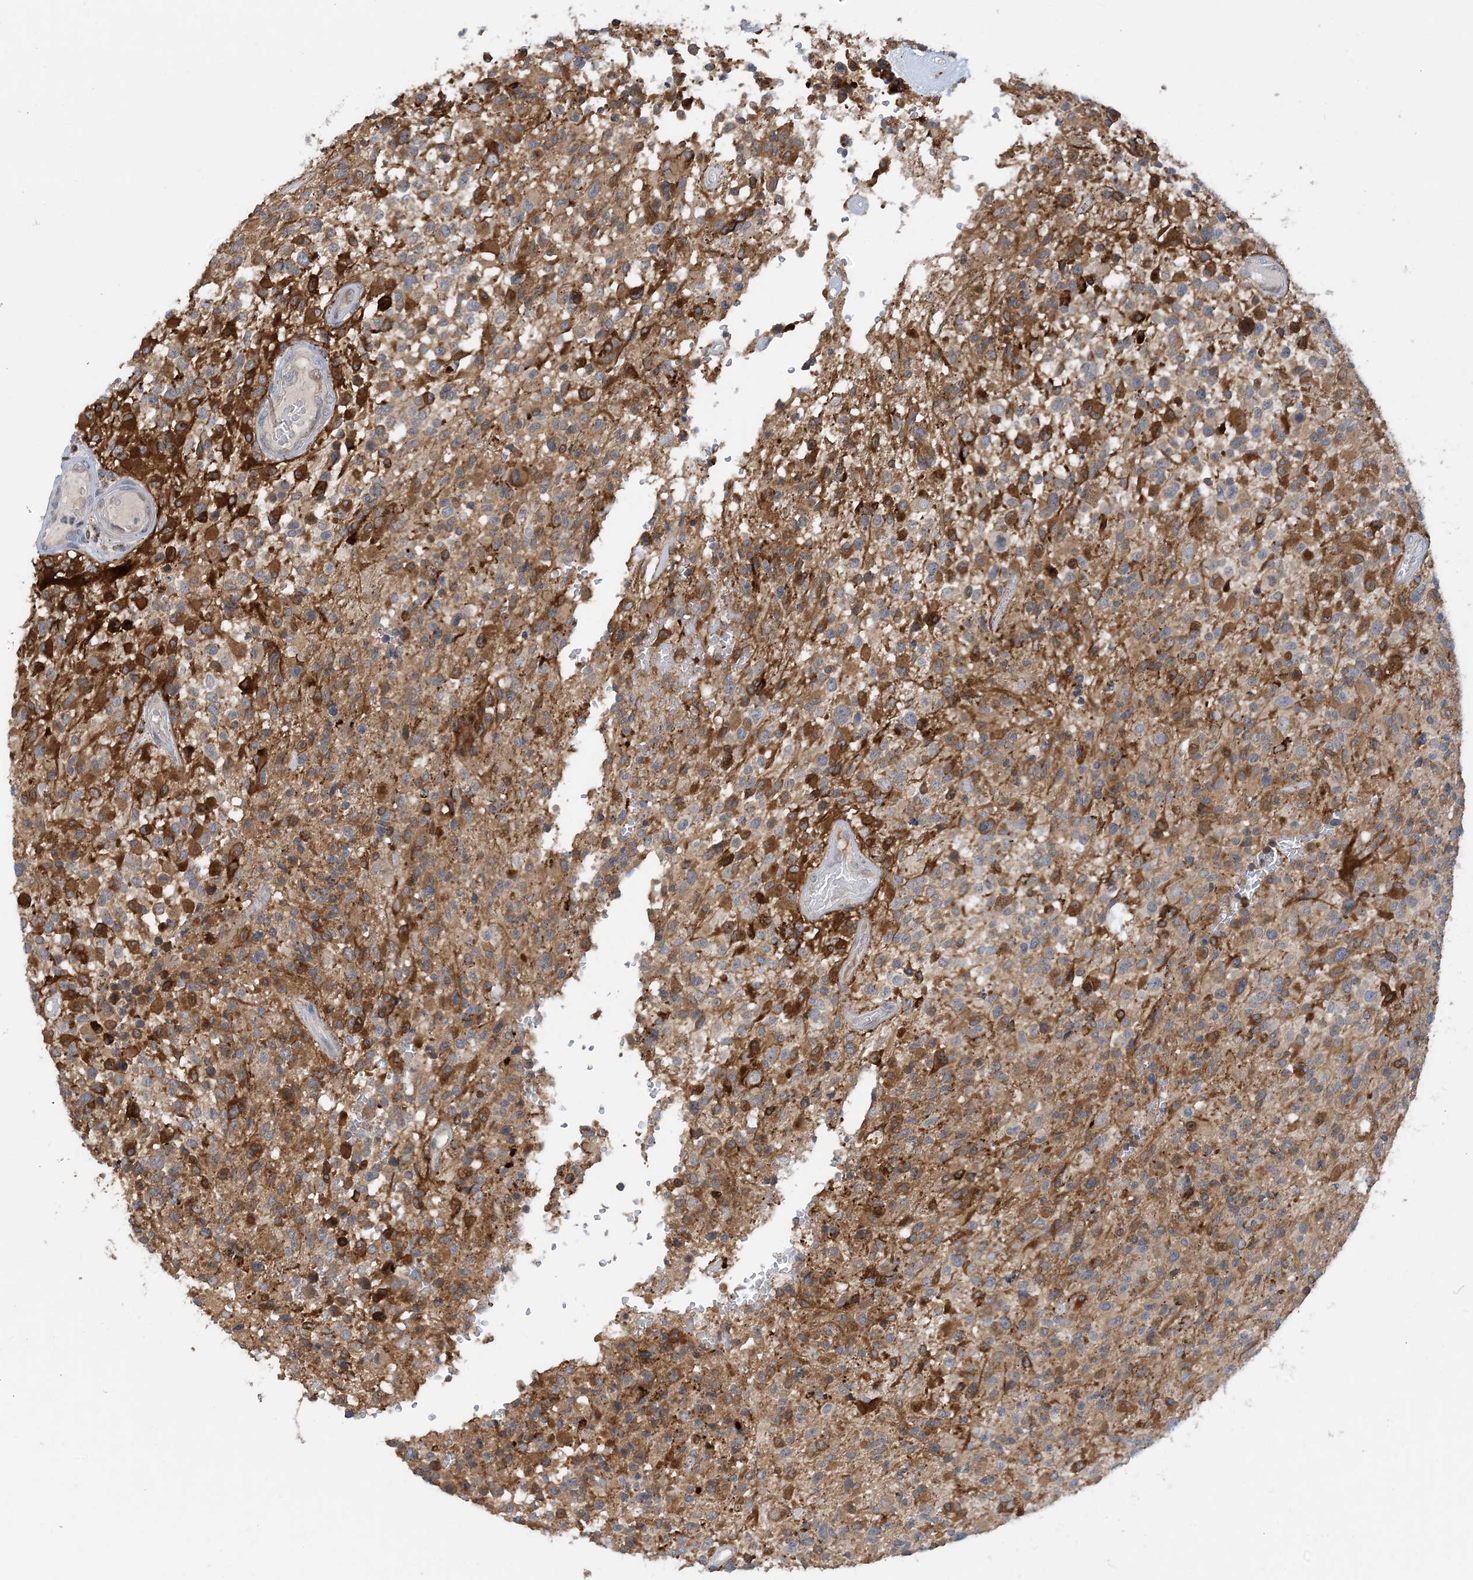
{"staining": {"intensity": "moderate", "quantity": "25%-75%", "location": "cytoplasmic/membranous"}, "tissue": "glioma", "cell_type": "Tumor cells", "image_type": "cancer", "snomed": [{"axis": "morphology", "description": "Glioma, malignant, High grade"}, {"axis": "morphology", "description": "Glioblastoma, NOS"}, {"axis": "topography", "description": "Brain"}], "caption": "High-power microscopy captured an IHC image of glioblastoma, revealing moderate cytoplasmic/membranous expression in approximately 25%-75% of tumor cells. Using DAB (brown) and hematoxylin (blue) stains, captured at high magnification using brightfield microscopy.", "gene": "EIF2A", "patient": {"sex": "male", "age": 60}}